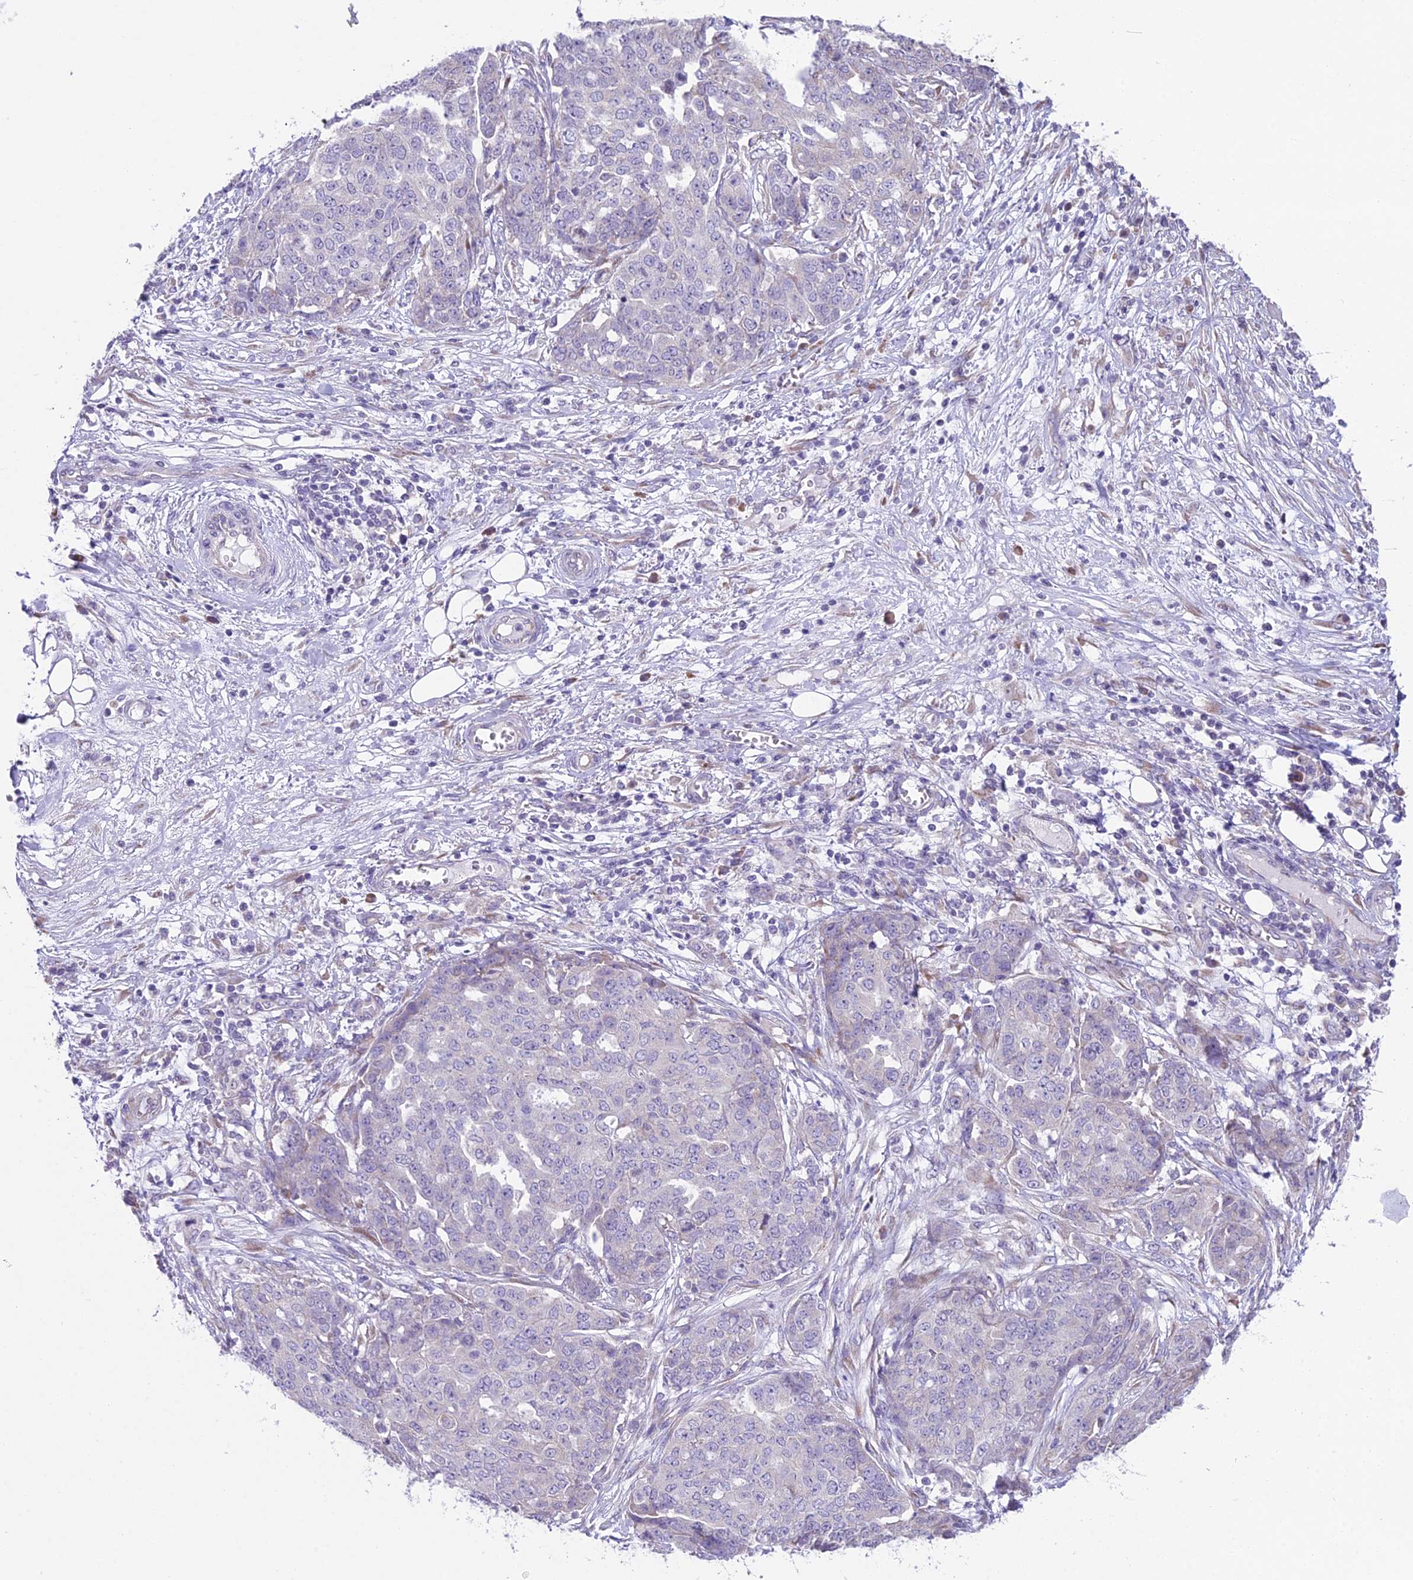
{"staining": {"intensity": "negative", "quantity": "none", "location": "none"}, "tissue": "ovarian cancer", "cell_type": "Tumor cells", "image_type": "cancer", "snomed": [{"axis": "morphology", "description": "Cystadenocarcinoma, serous, NOS"}, {"axis": "topography", "description": "Soft tissue"}, {"axis": "topography", "description": "Ovary"}], "caption": "Tumor cells are negative for protein expression in human serous cystadenocarcinoma (ovarian).", "gene": "RPS26", "patient": {"sex": "female", "age": 57}}